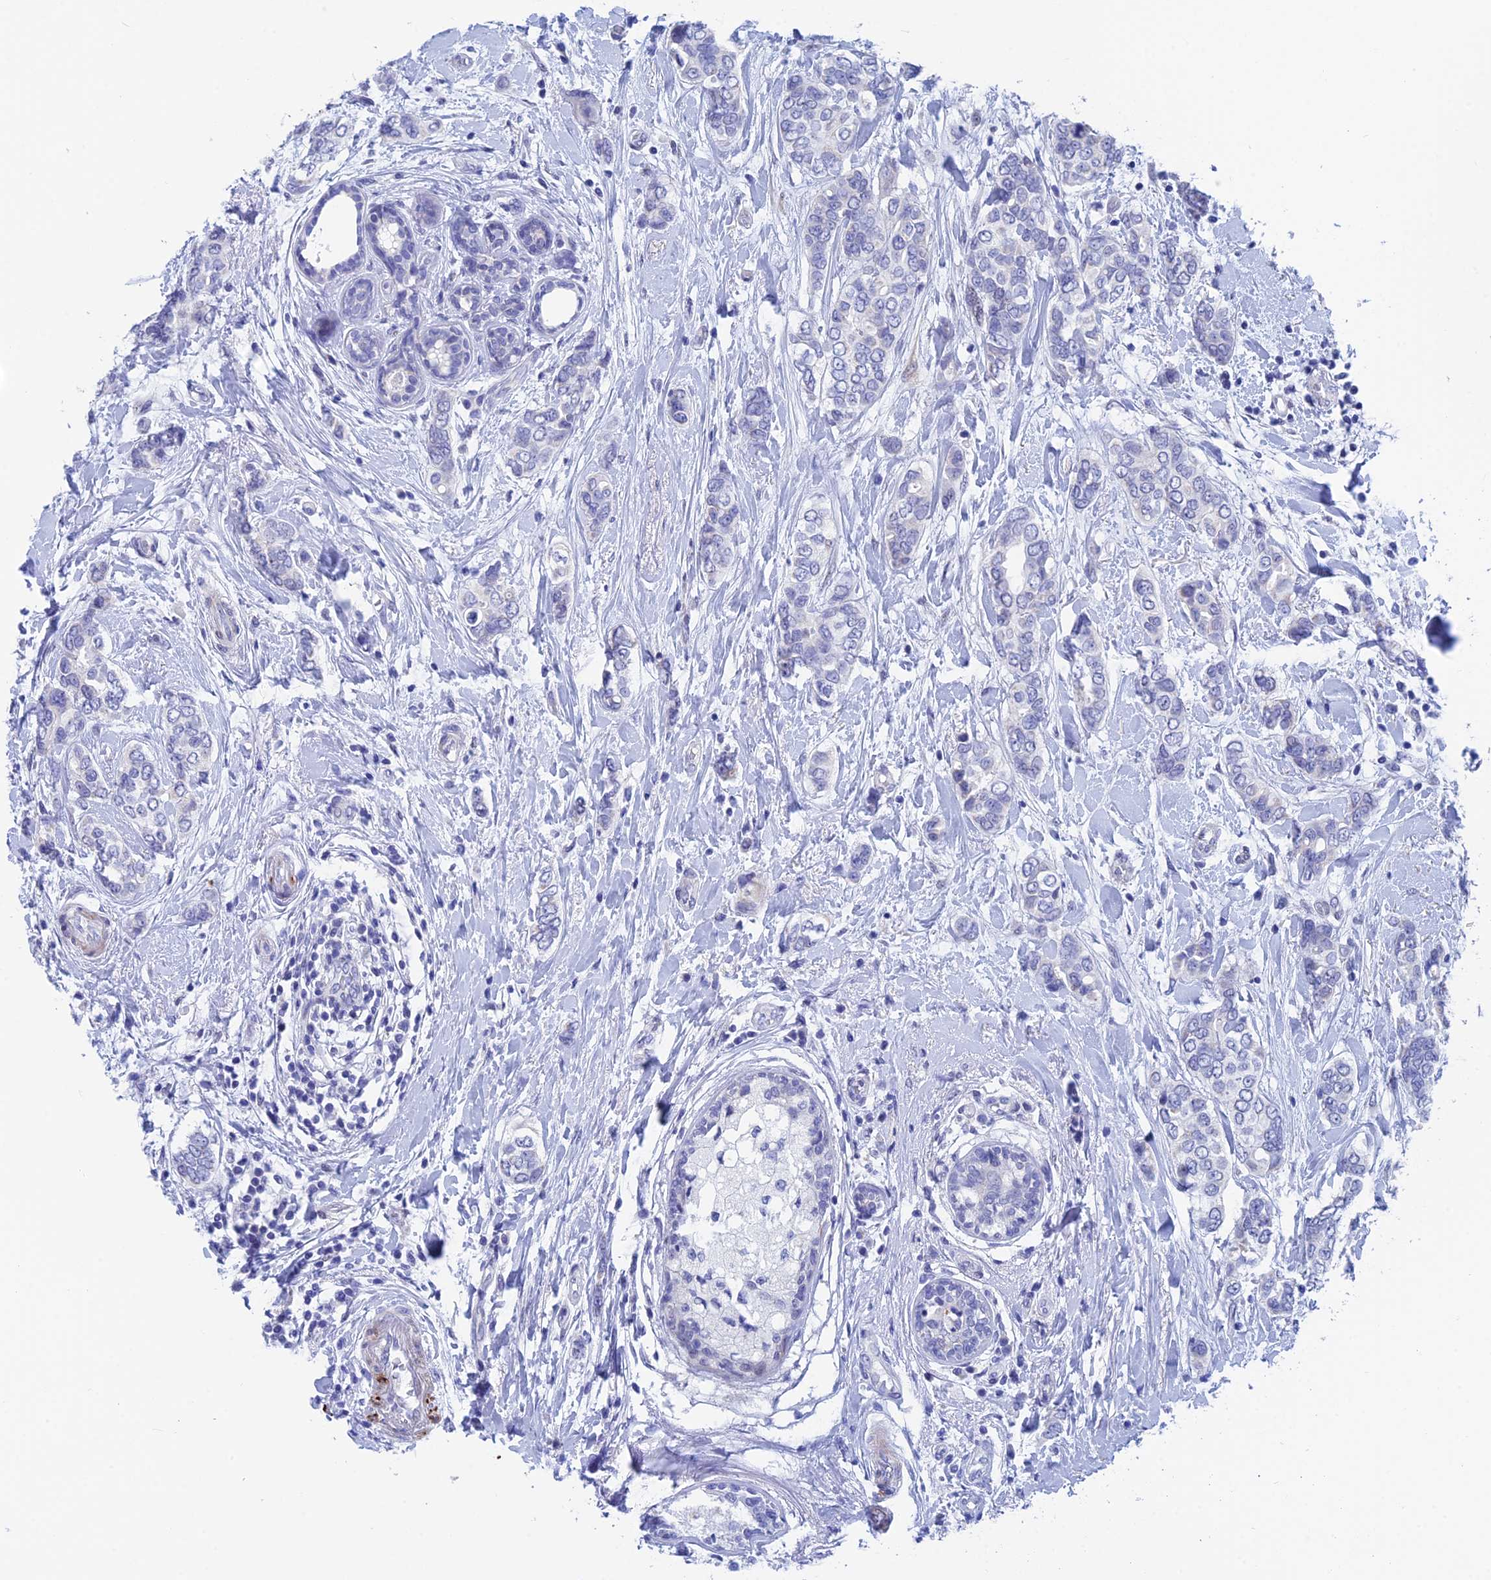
{"staining": {"intensity": "negative", "quantity": "none", "location": "none"}, "tissue": "breast cancer", "cell_type": "Tumor cells", "image_type": "cancer", "snomed": [{"axis": "morphology", "description": "Lobular carcinoma"}, {"axis": "topography", "description": "Breast"}], "caption": "Immunohistochemical staining of human breast lobular carcinoma demonstrates no significant staining in tumor cells.", "gene": "WDR83", "patient": {"sex": "female", "age": 51}}